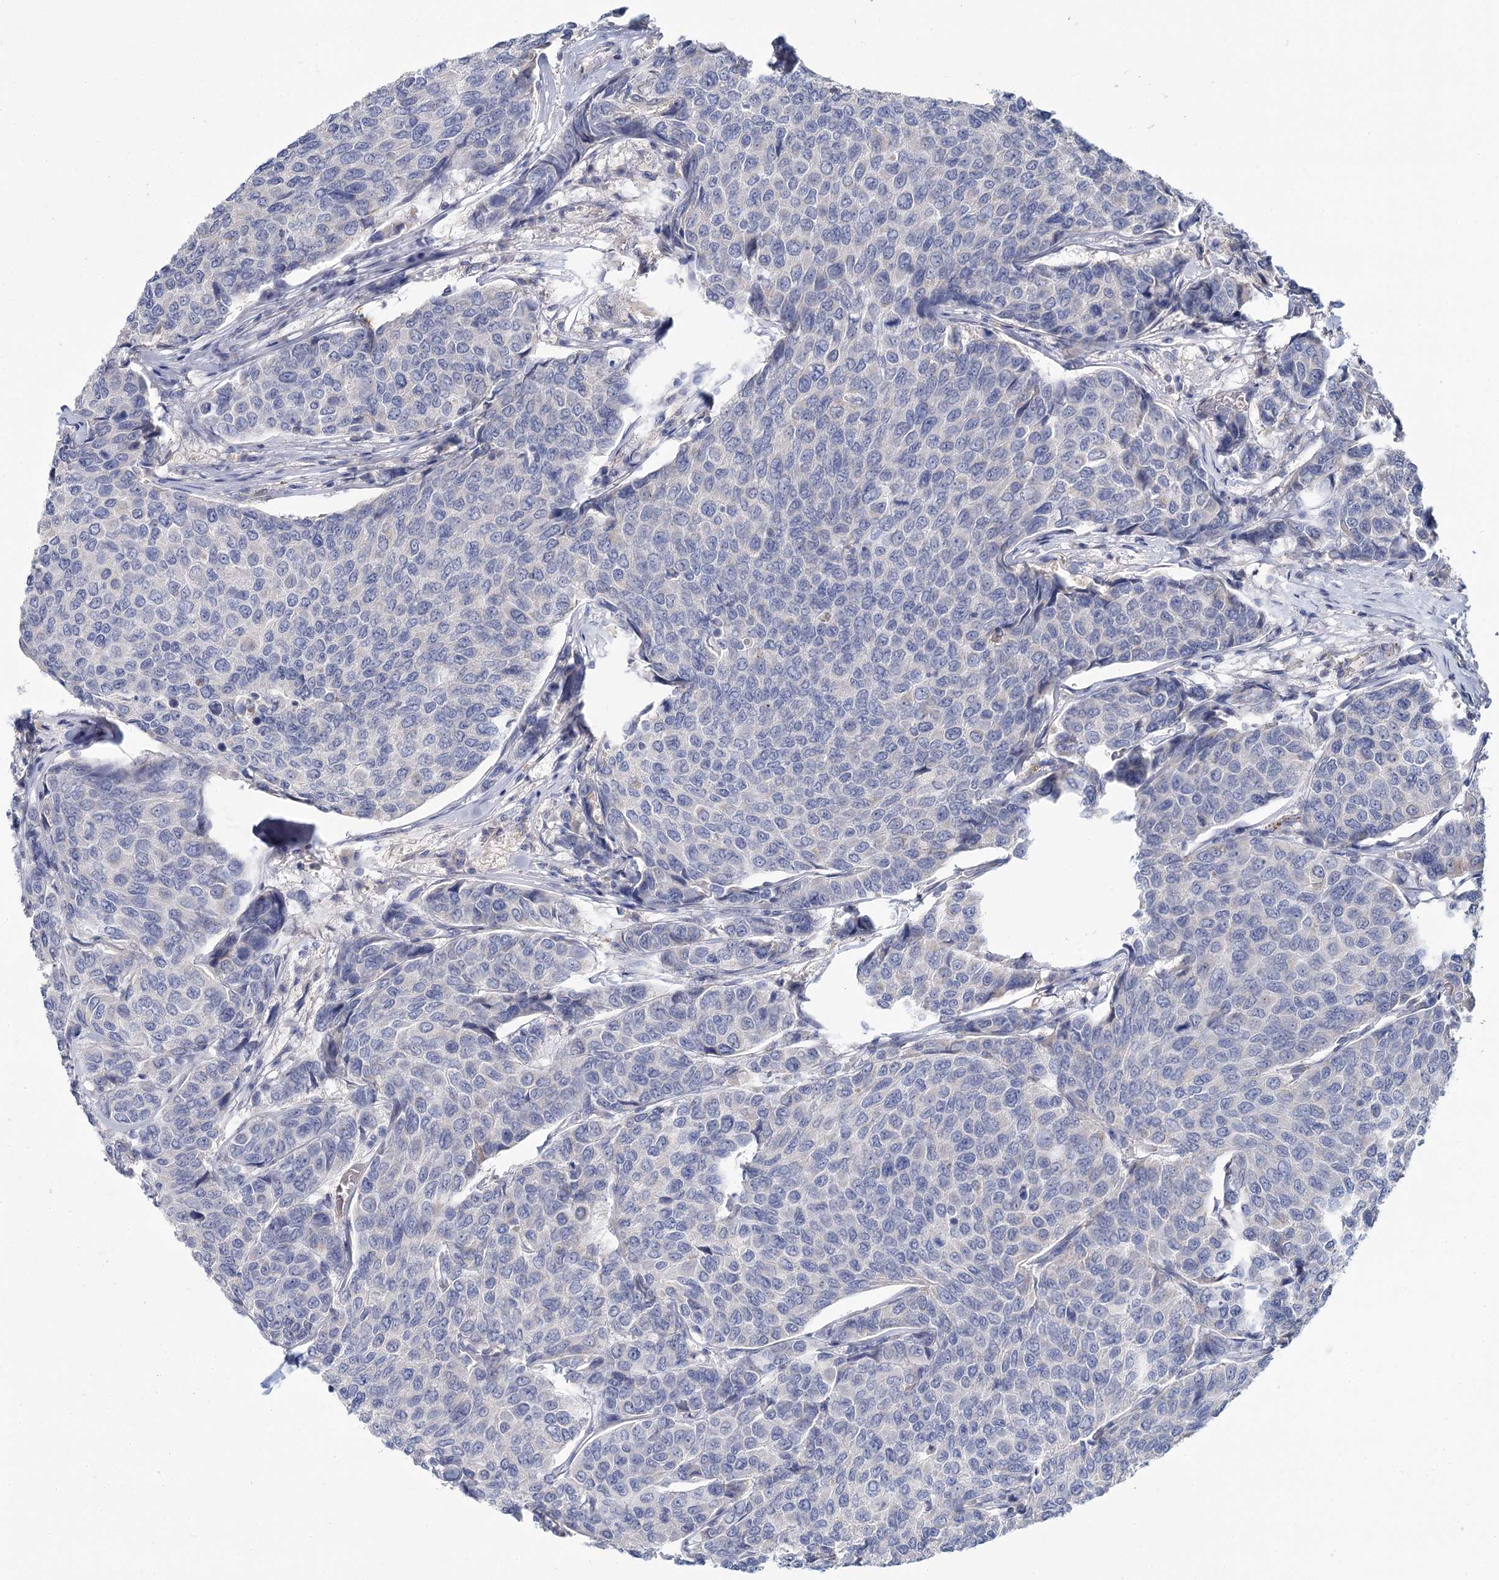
{"staining": {"intensity": "negative", "quantity": "none", "location": "none"}, "tissue": "breast cancer", "cell_type": "Tumor cells", "image_type": "cancer", "snomed": [{"axis": "morphology", "description": "Duct carcinoma"}, {"axis": "topography", "description": "Breast"}], "caption": "Human breast cancer (intraductal carcinoma) stained for a protein using immunohistochemistry (IHC) exhibits no staining in tumor cells.", "gene": "ARHGAP44", "patient": {"sex": "female", "age": 55}}